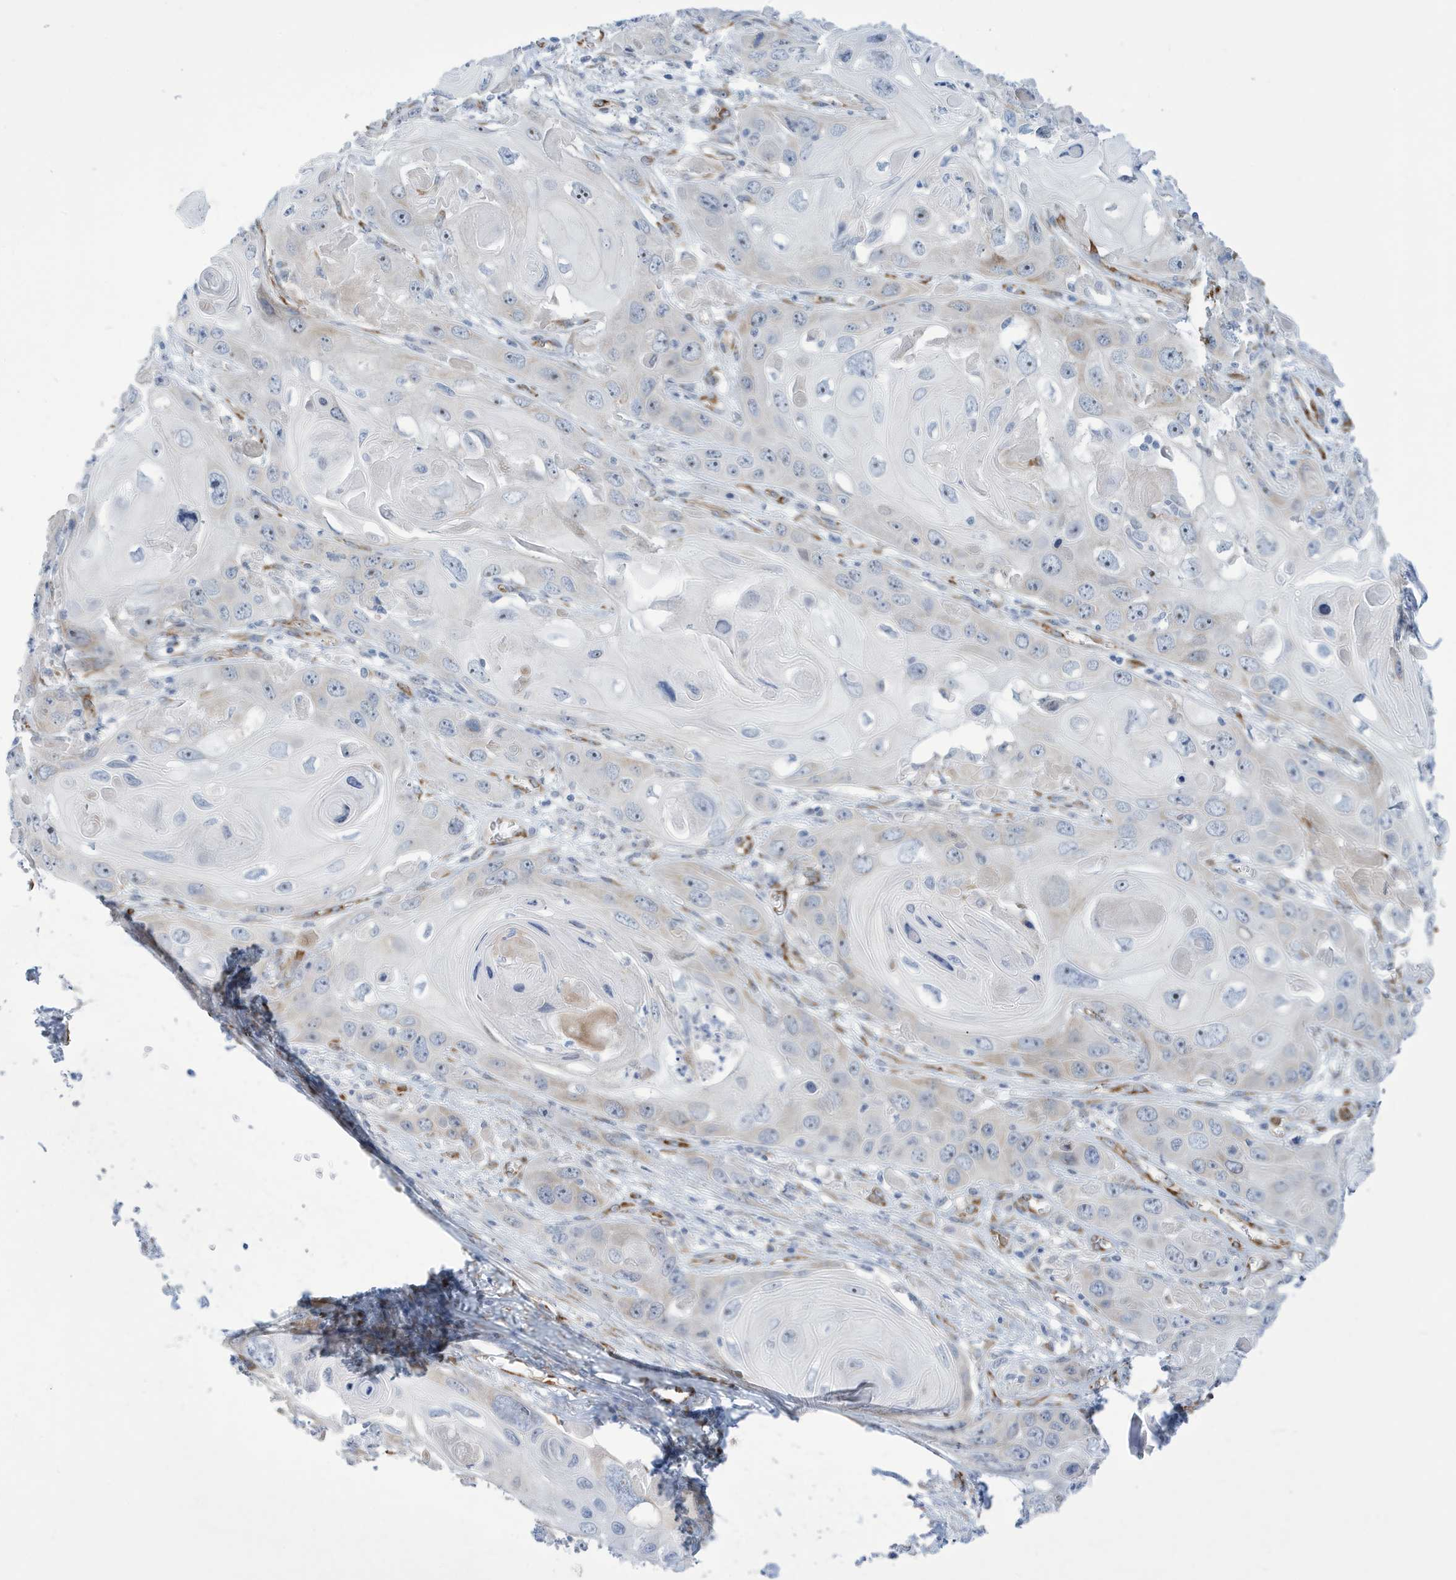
{"staining": {"intensity": "negative", "quantity": "none", "location": "none"}, "tissue": "skin cancer", "cell_type": "Tumor cells", "image_type": "cancer", "snomed": [{"axis": "morphology", "description": "Squamous cell carcinoma, NOS"}, {"axis": "topography", "description": "Skin"}], "caption": "DAB (3,3'-diaminobenzidine) immunohistochemical staining of skin squamous cell carcinoma reveals no significant staining in tumor cells.", "gene": "SEMA3F", "patient": {"sex": "male", "age": 55}}